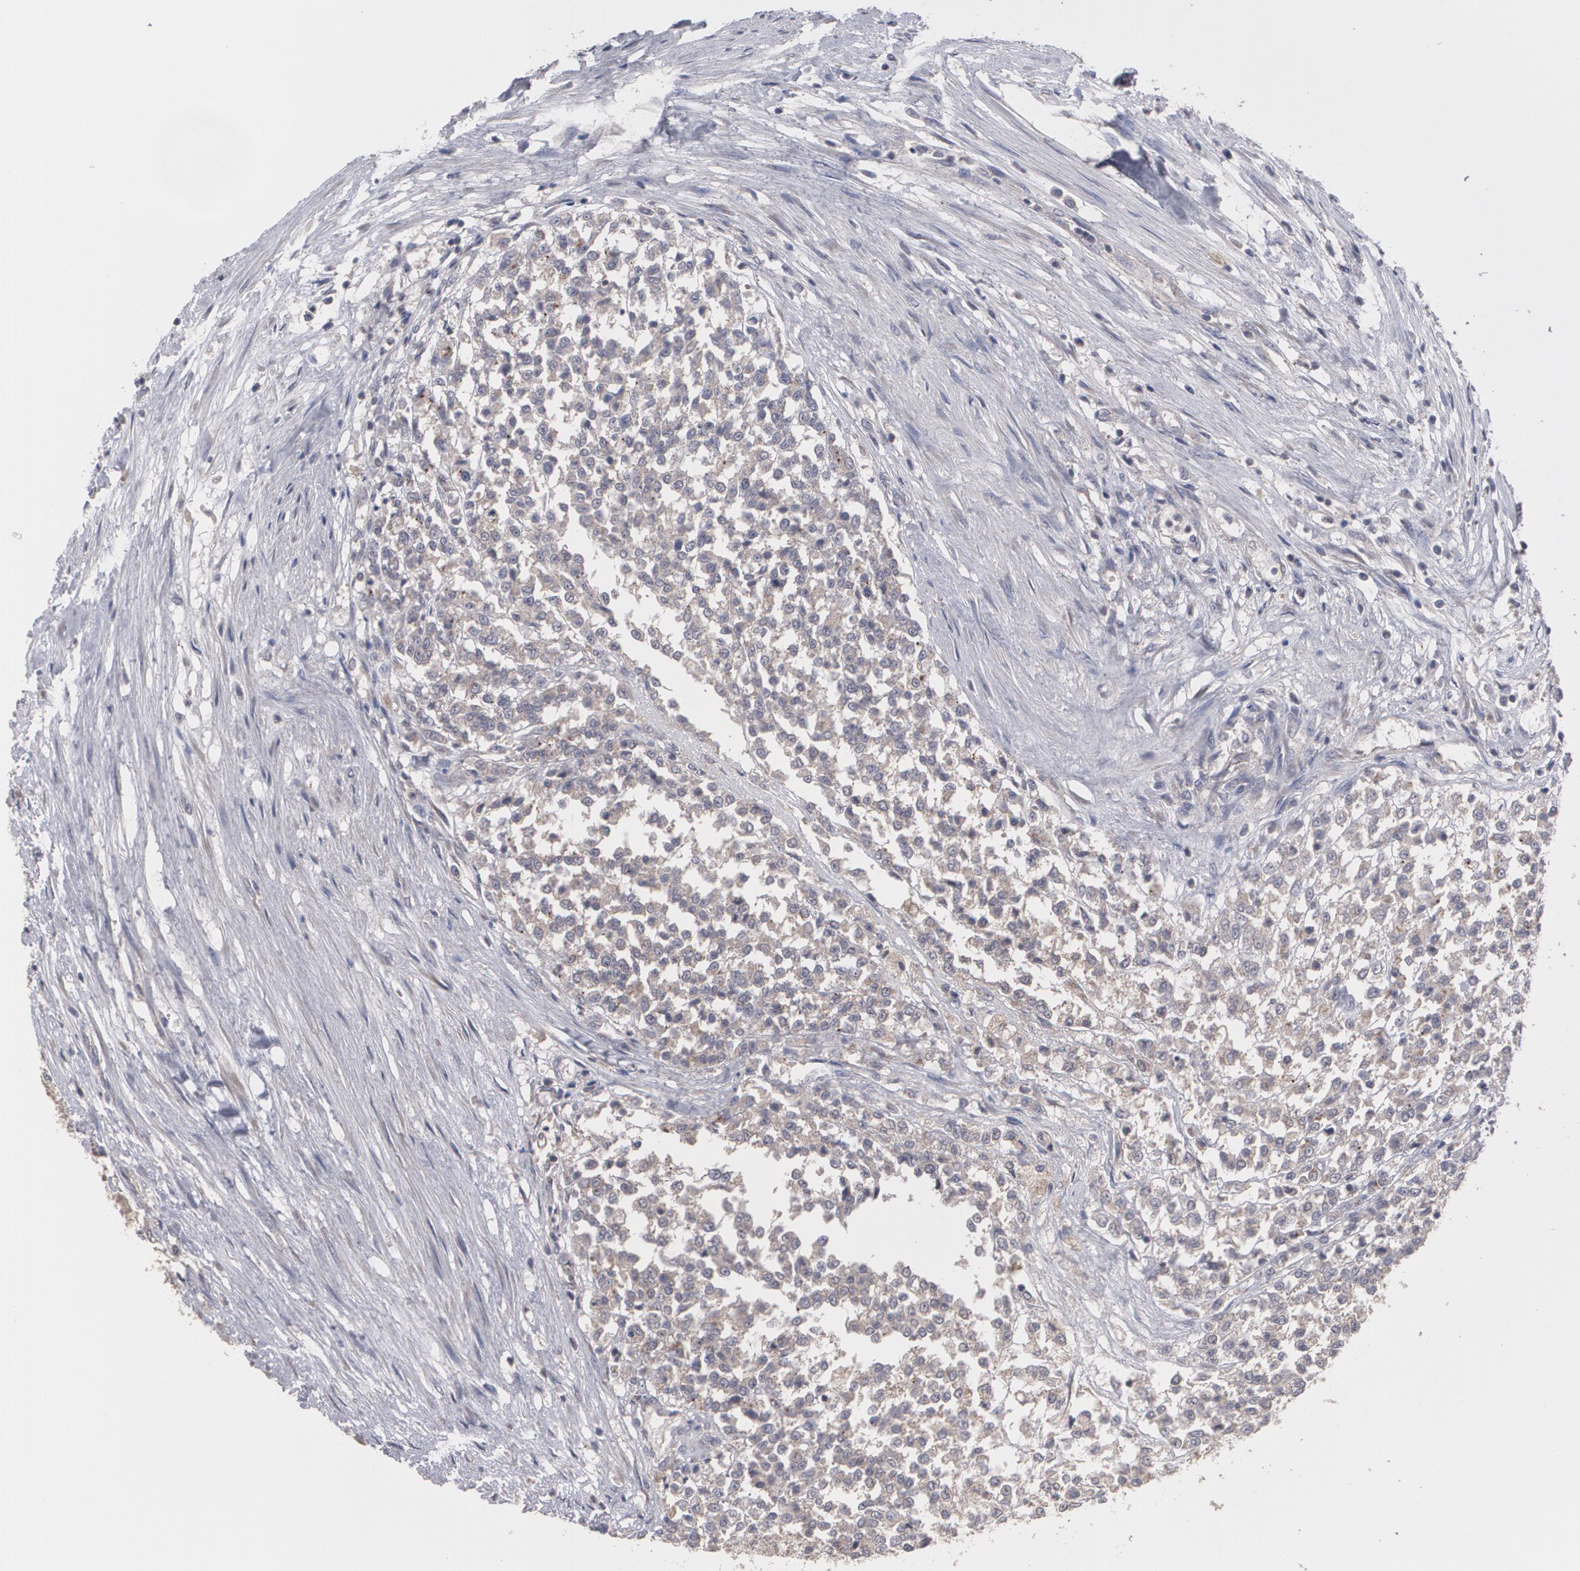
{"staining": {"intensity": "moderate", "quantity": ">75%", "location": "cytoplasmic/membranous"}, "tissue": "testis cancer", "cell_type": "Tumor cells", "image_type": "cancer", "snomed": [{"axis": "morphology", "description": "Seminoma, NOS"}, {"axis": "topography", "description": "Testis"}], "caption": "Immunohistochemistry (IHC) (DAB) staining of testis cancer reveals moderate cytoplasmic/membranous protein staining in about >75% of tumor cells. The staining was performed using DAB (3,3'-diaminobenzidine) to visualize the protein expression in brown, while the nuclei were stained in blue with hematoxylin (Magnification: 20x).", "gene": "ARF6", "patient": {"sex": "male", "age": 59}}